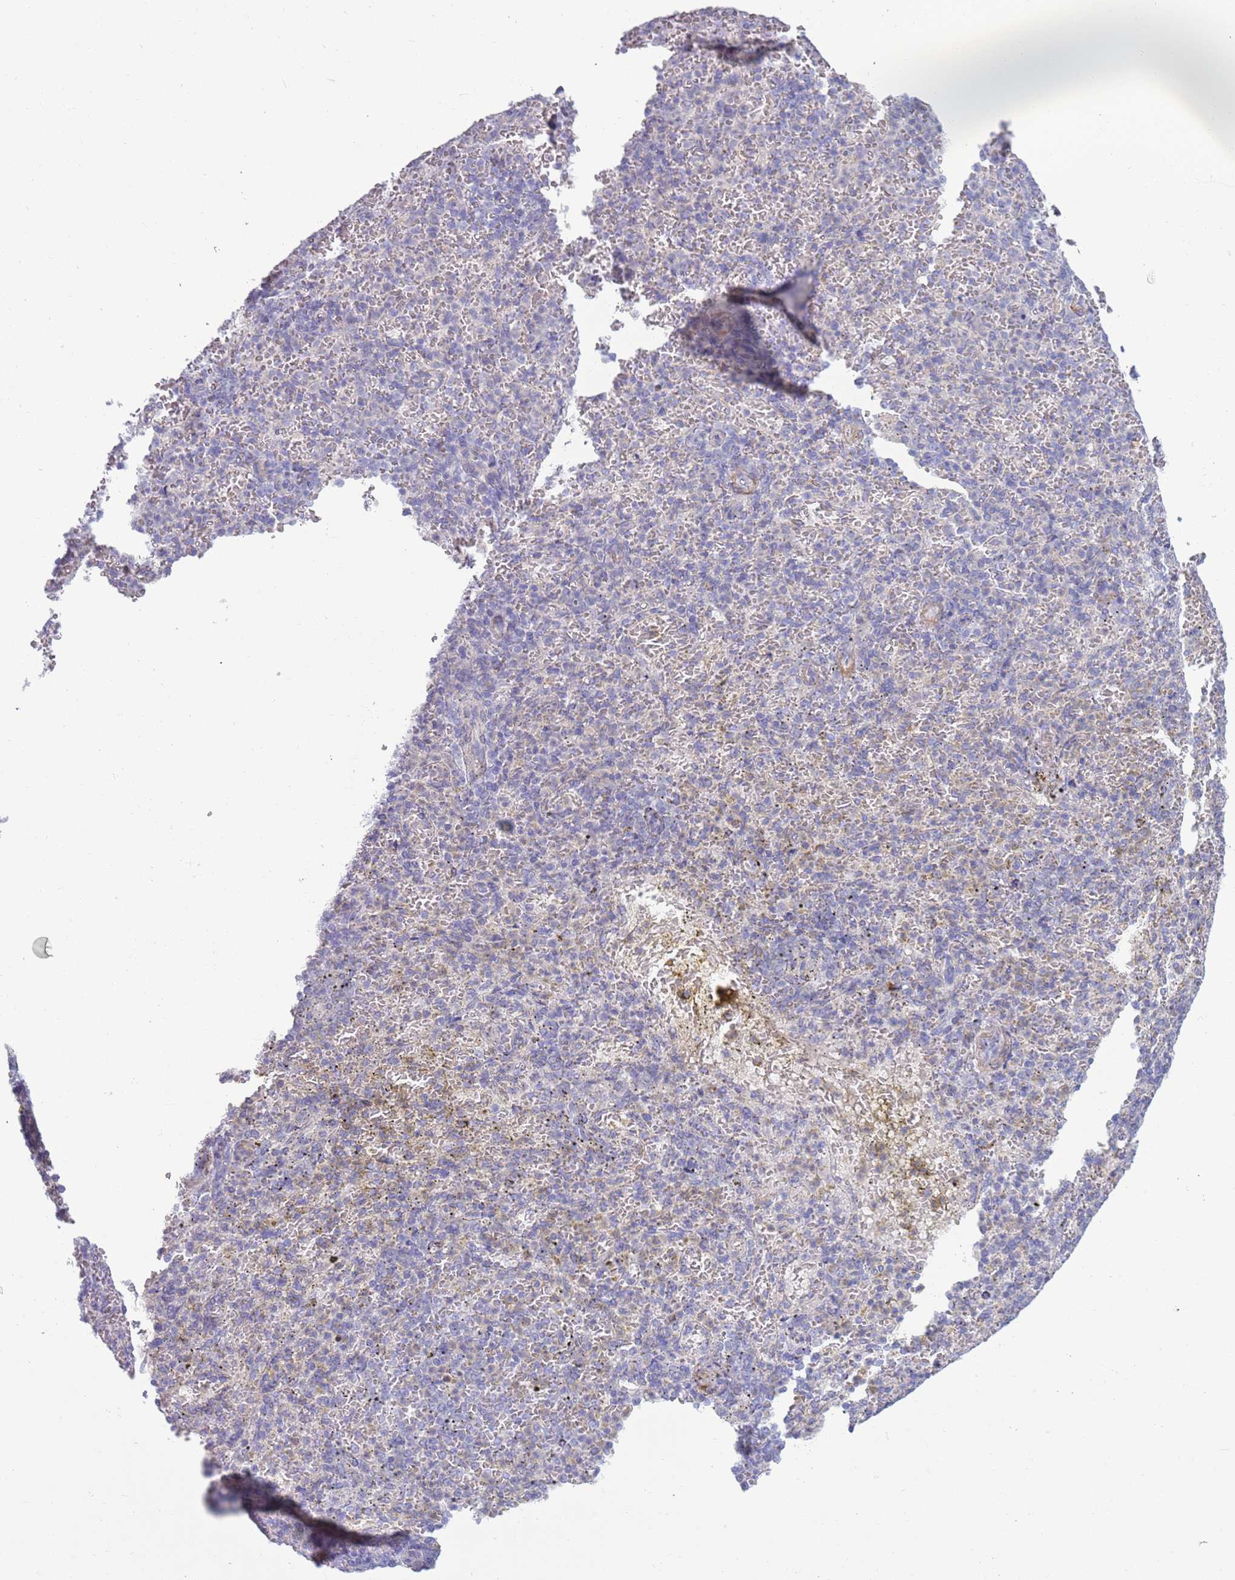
{"staining": {"intensity": "negative", "quantity": "none", "location": "none"}, "tissue": "spleen", "cell_type": "Cells in red pulp", "image_type": "normal", "snomed": [{"axis": "morphology", "description": "Normal tissue, NOS"}, {"axis": "topography", "description": "Spleen"}], "caption": "High magnification brightfield microscopy of benign spleen stained with DAB (3,3'-diaminobenzidine) (brown) and counterstained with hematoxylin (blue): cells in red pulp show no significant positivity. (DAB (3,3'-diaminobenzidine) IHC, high magnification).", "gene": "ACSBG1", "patient": {"sex": "female", "age": 74}}